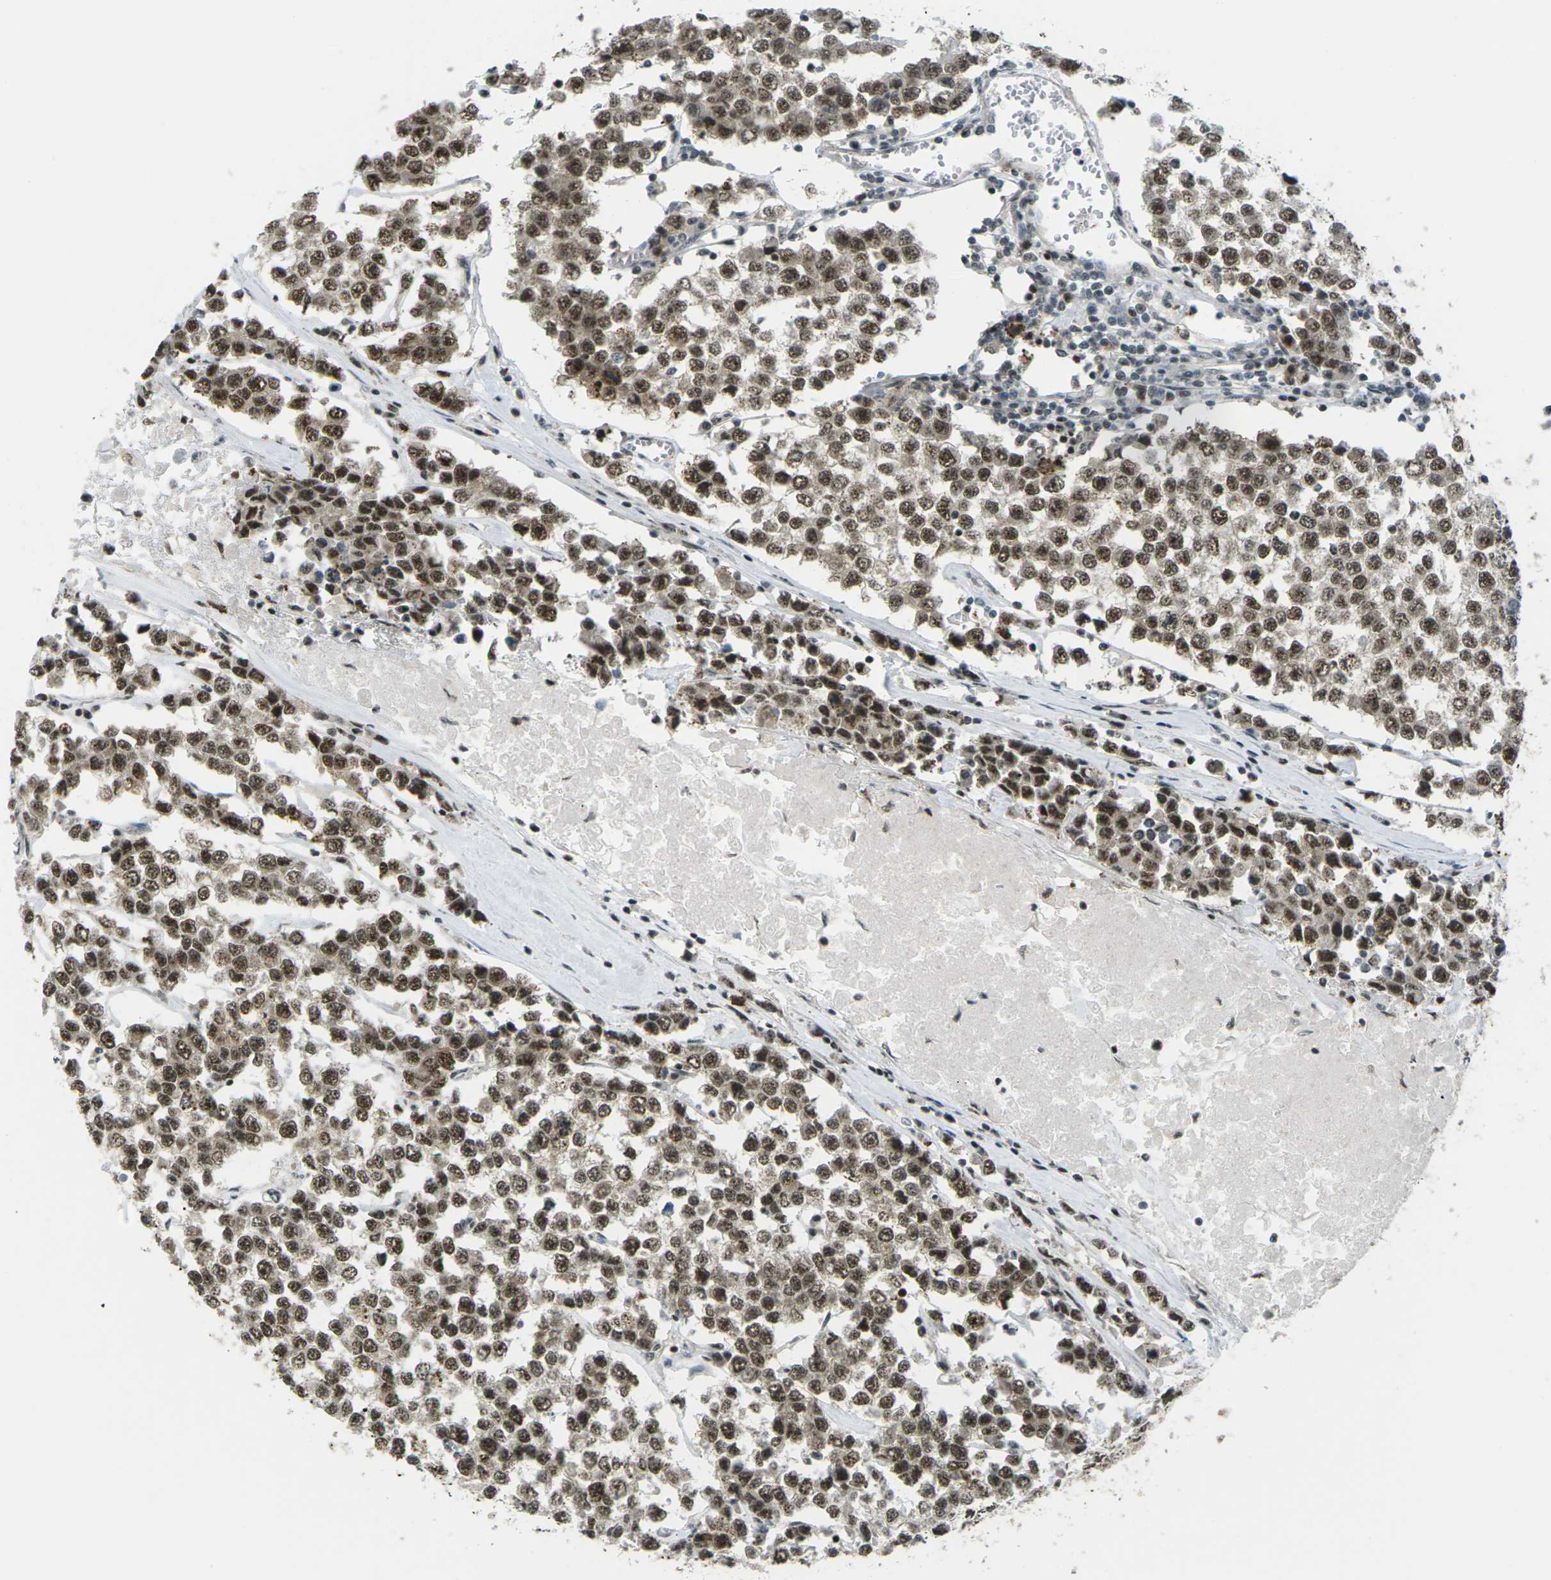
{"staining": {"intensity": "strong", "quantity": ">75%", "location": "cytoplasmic/membranous,nuclear"}, "tissue": "testis cancer", "cell_type": "Tumor cells", "image_type": "cancer", "snomed": [{"axis": "morphology", "description": "Seminoma, NOS"}, {"axis": "morphology", "description": "Carcinoma, Embryonal, NOS"}, {"axis": "topography", "description": "Testis"}], "caption": "Immunohistochemistry staining of testis cancer, which demonstrates high levels of strong cytoplasmic/membranous and nuclear positivity in about >75% of tumor cells indicating strong cytoplasmic/membranous and nuclear protein staining. The staining was performed using DAB (3,3'-diaminobenzidine) (brown) for protein detection and nuclei were counterstained in hematoxylin (blue).", "gene": "UBE2S", "patient": {"sex": "male", "age": 52}}